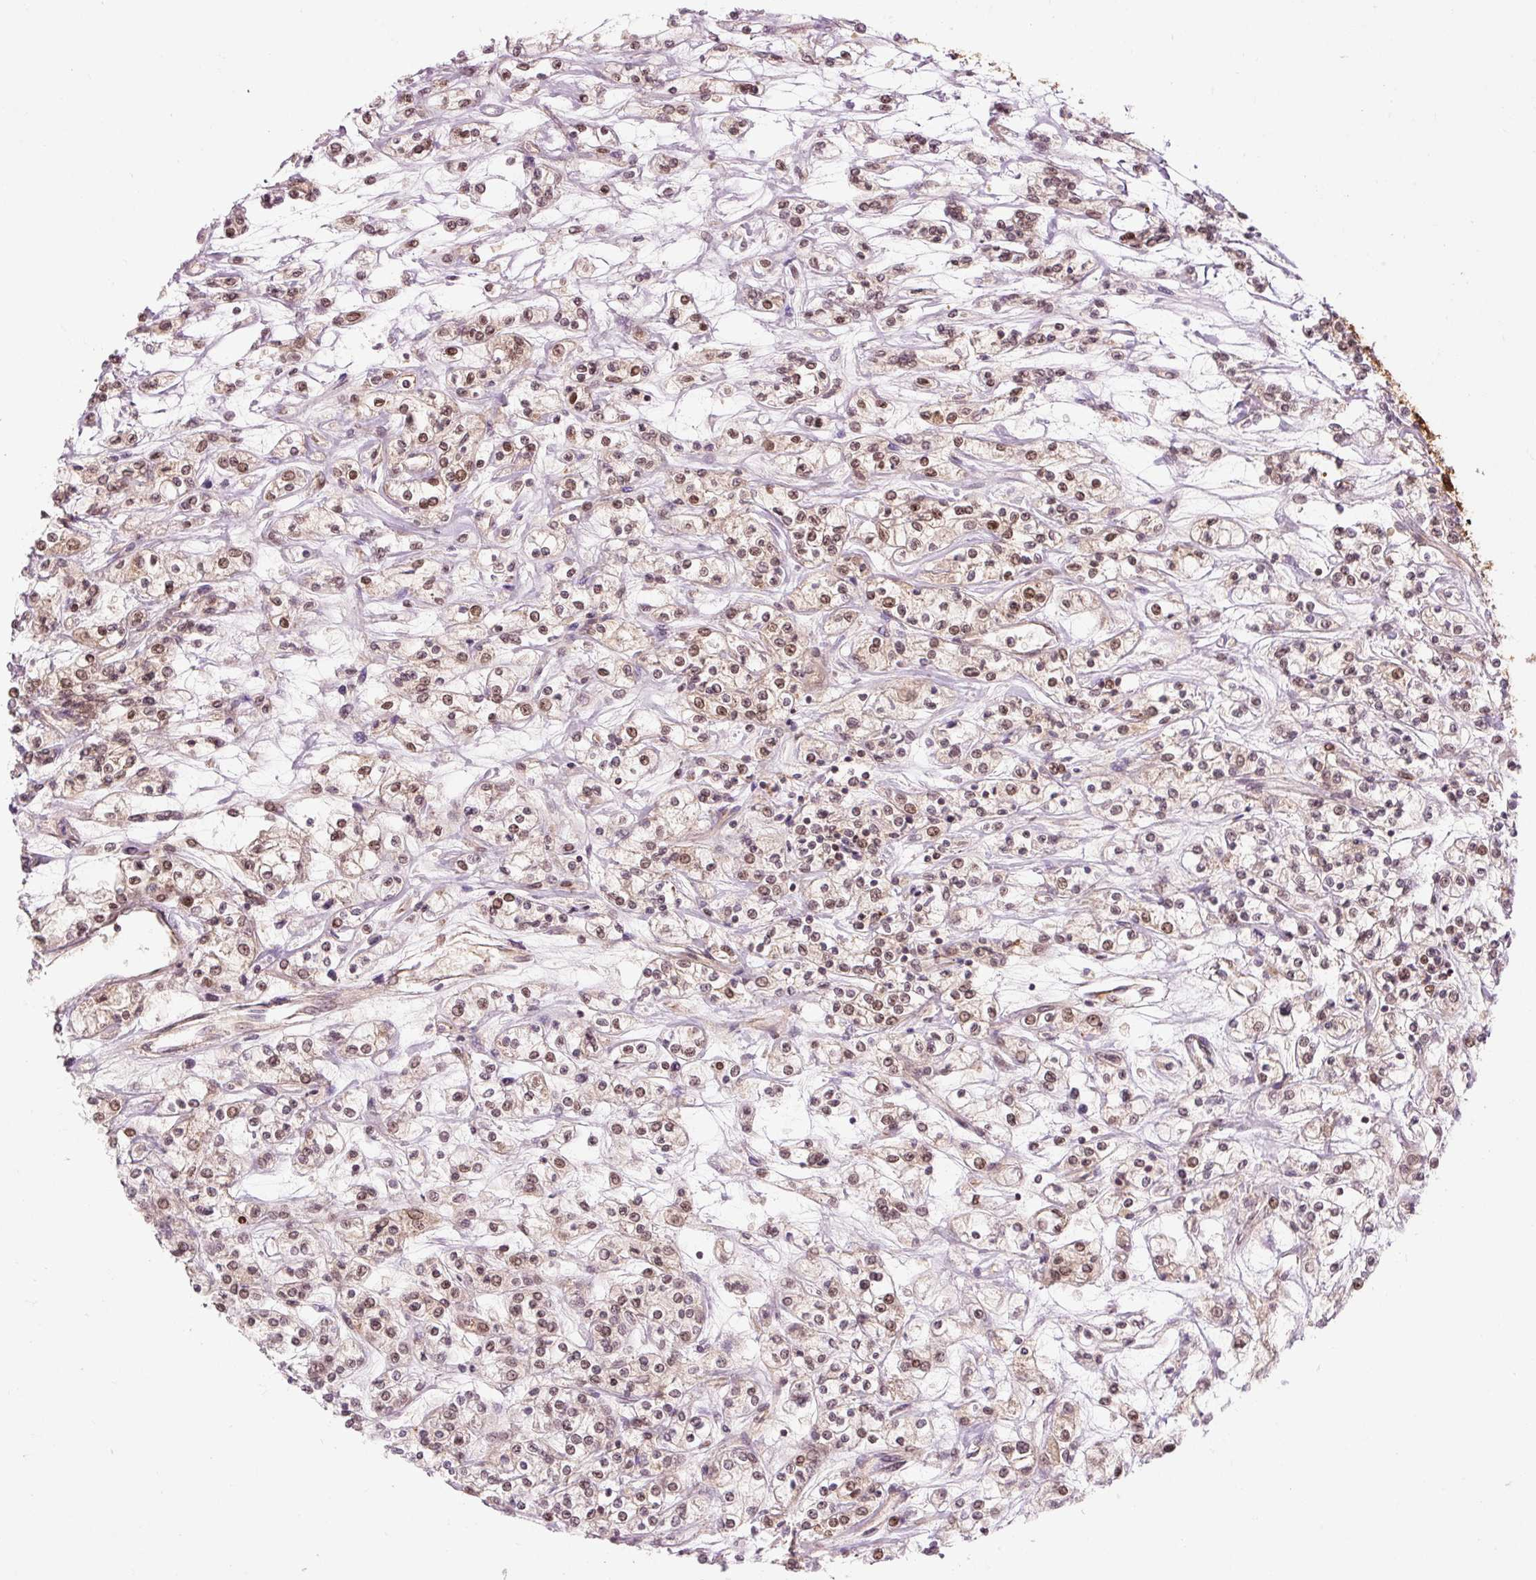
{"staining": {"intensity": "weak", "quantity": ">75%", "location": "nuclear"}, "tissue": "renal cancer", "cell_type": "Tumor cells", "image_type": "cancer", "snomed": [{"axis": "morphology", "description": "Adenocarcinoma, NOS"}, {"axis": "topography", "description": "Kidney"}], "caption": "Immunohistochemical staining of human renal cancer exhibits low levels of weak nuclear protein positivity in about >75% of tumor cells. The protein of interest is stained brown, and the nuclei are stained in blue (DAB IHC with brightfield microscopy, high magnification).", "gene": "PDAP1", "patient": {"sex": "female", "age": 59}}